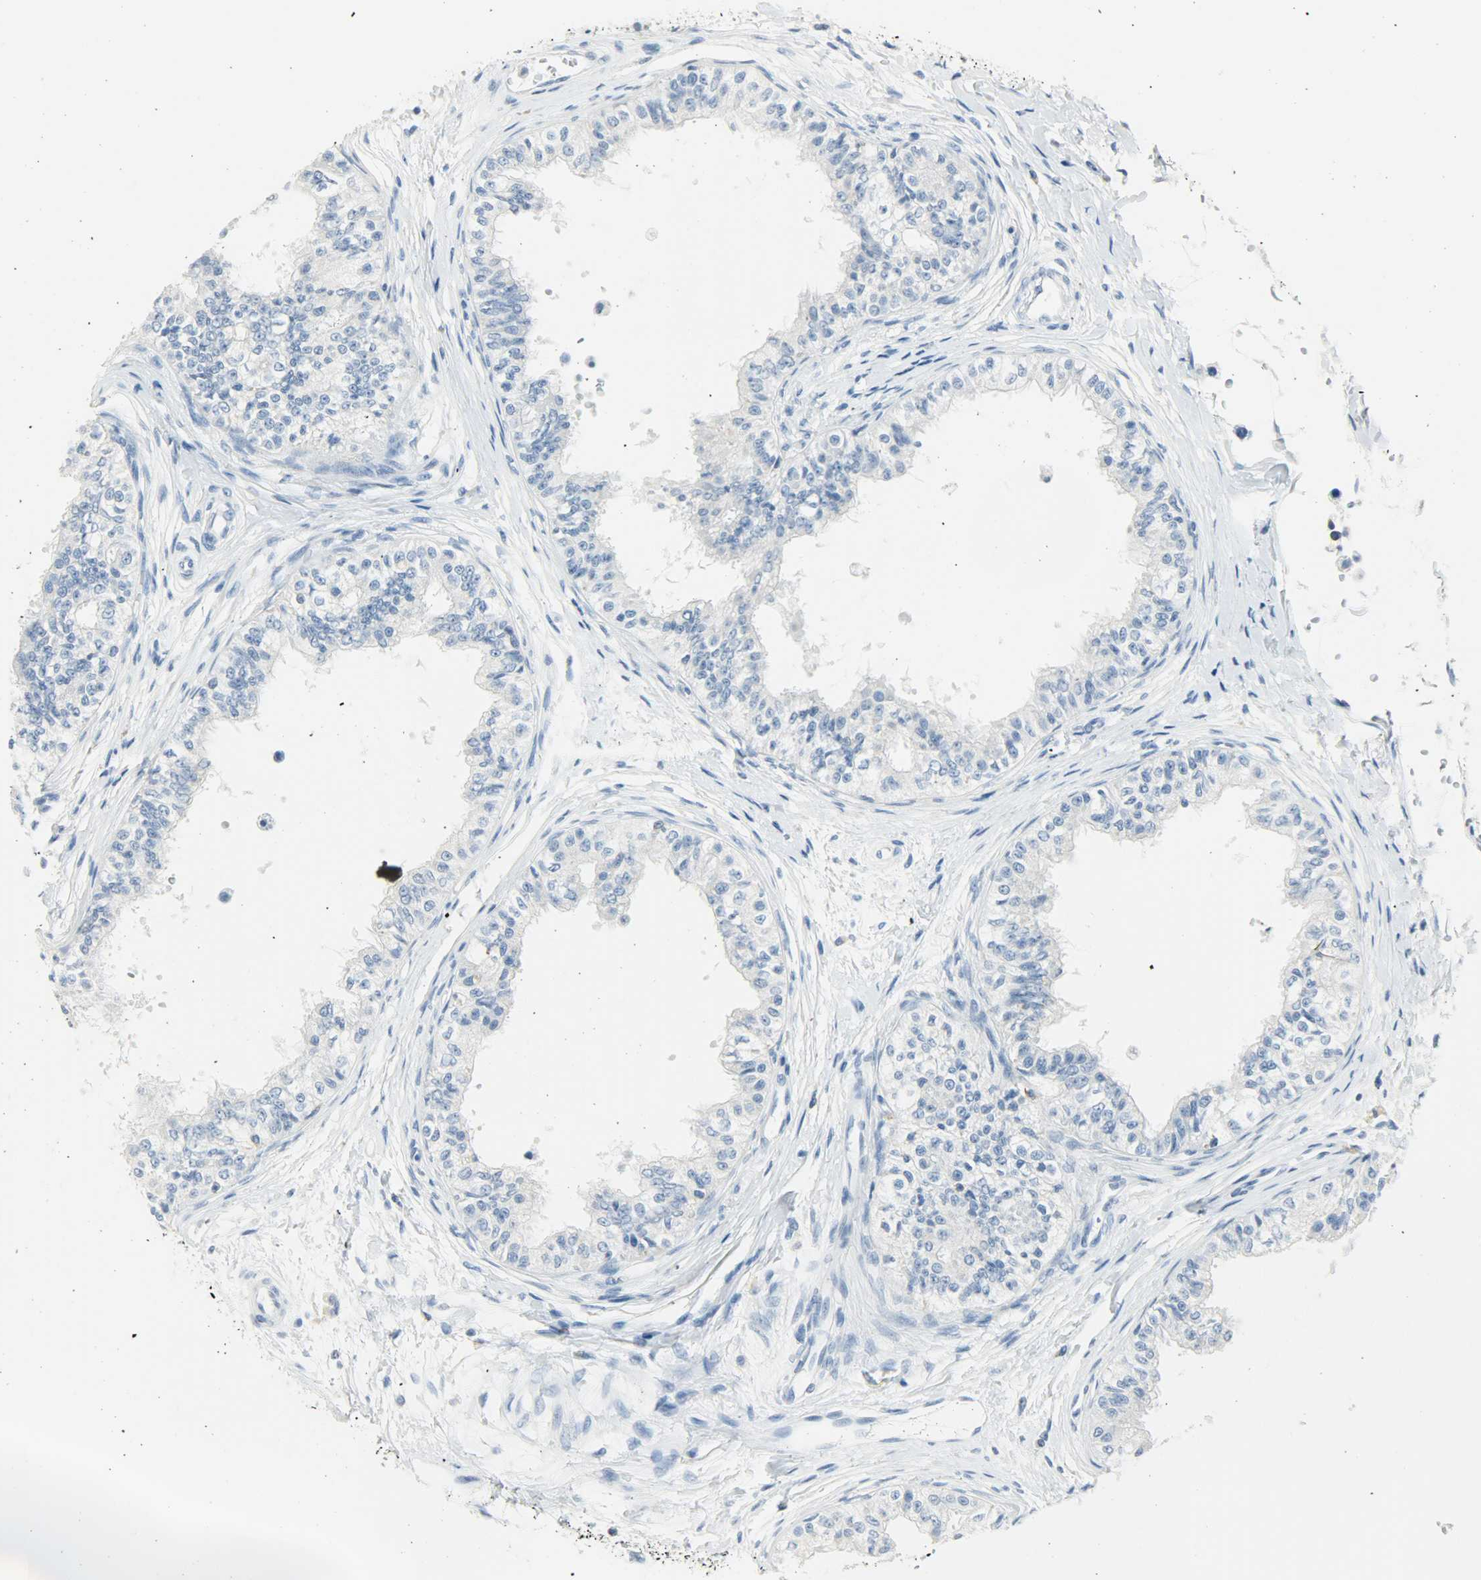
{"staining": {"intensity": "weak", "quantity": "<25%", "location": "cytoplasmic/membranous"}, "tissue": "epididymis", "cell_type": "Glandular cells", "image_type": "normal", "snomed": [{"axis": "morphology", "description": "Normal tissue, NOS"}, {"axis": "morphology", "description": "Adenocarcinoma, metastatic, NOS"}, {"axis": "topography", "description": "Testis"}, {"axis": "topography", "description": "Epididymis"}], "caption": "Glandular cells show no significant expression in normal epididymis. (DAB (3,3'-diaminobenzidine) IHC with hematoxylin counter stain).", "gene": "PTPN6", "patient": {"sex": "male", "age": 26}}